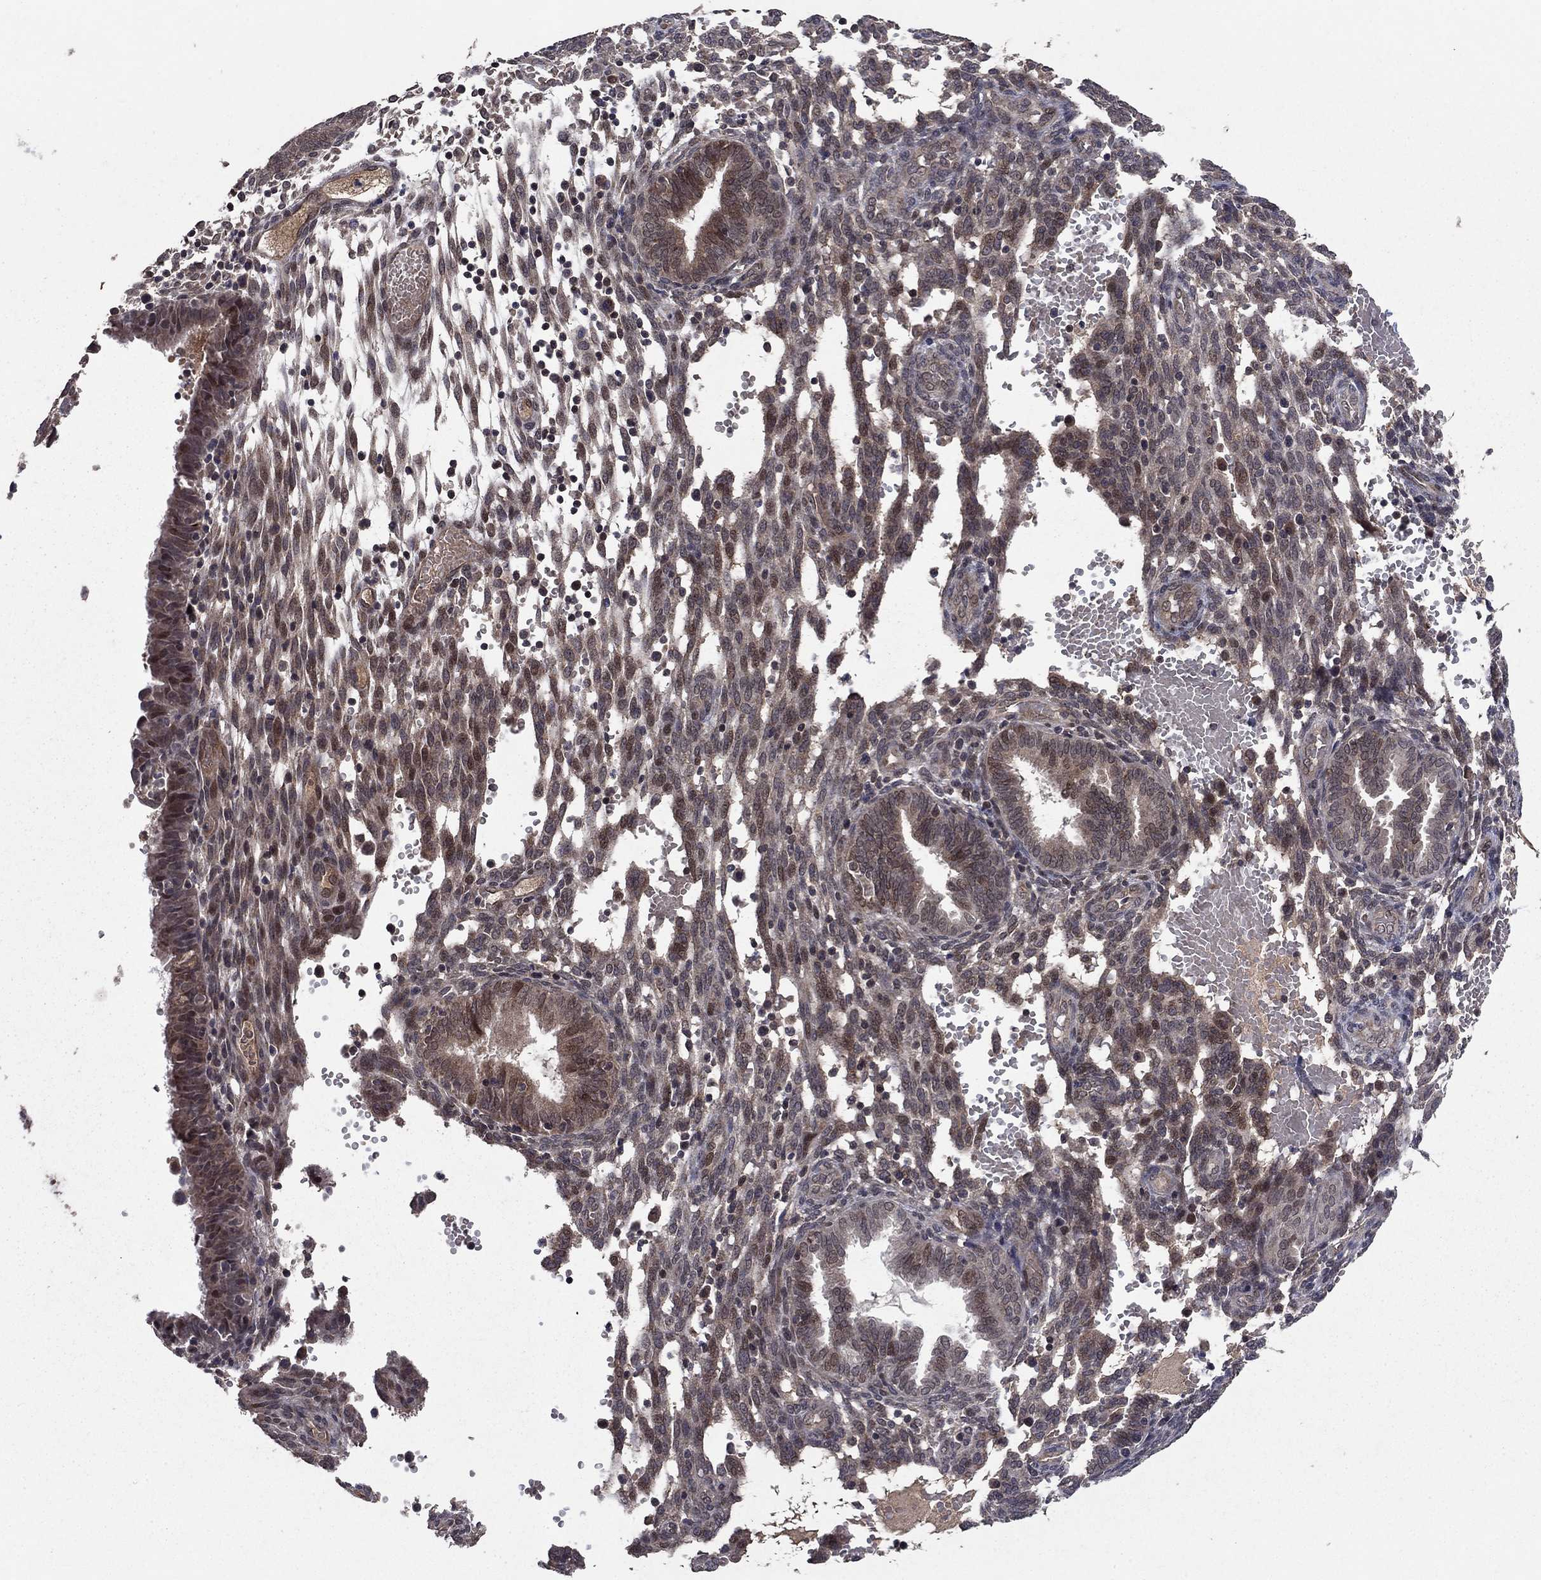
{"staining": {"intensity": "negative", "quantity": "none", "location": "none"}, "tissue": "endometrium", "cell_type": "Cells in endometrial stroma", "image_type": "normal", "snomed": [{"axis": "morphology", "description": "Normal tissue, NOS"}, {"axis": "topography", "description": "Endometrium"}], "caption": "Immunohistochemistry of benign endometrium reveals no positivity in cells in endometrial stroma. (DAB IHC, high magnification).", "gene": "DHRS1", "patient": {"sex": "female", "age": 42}}